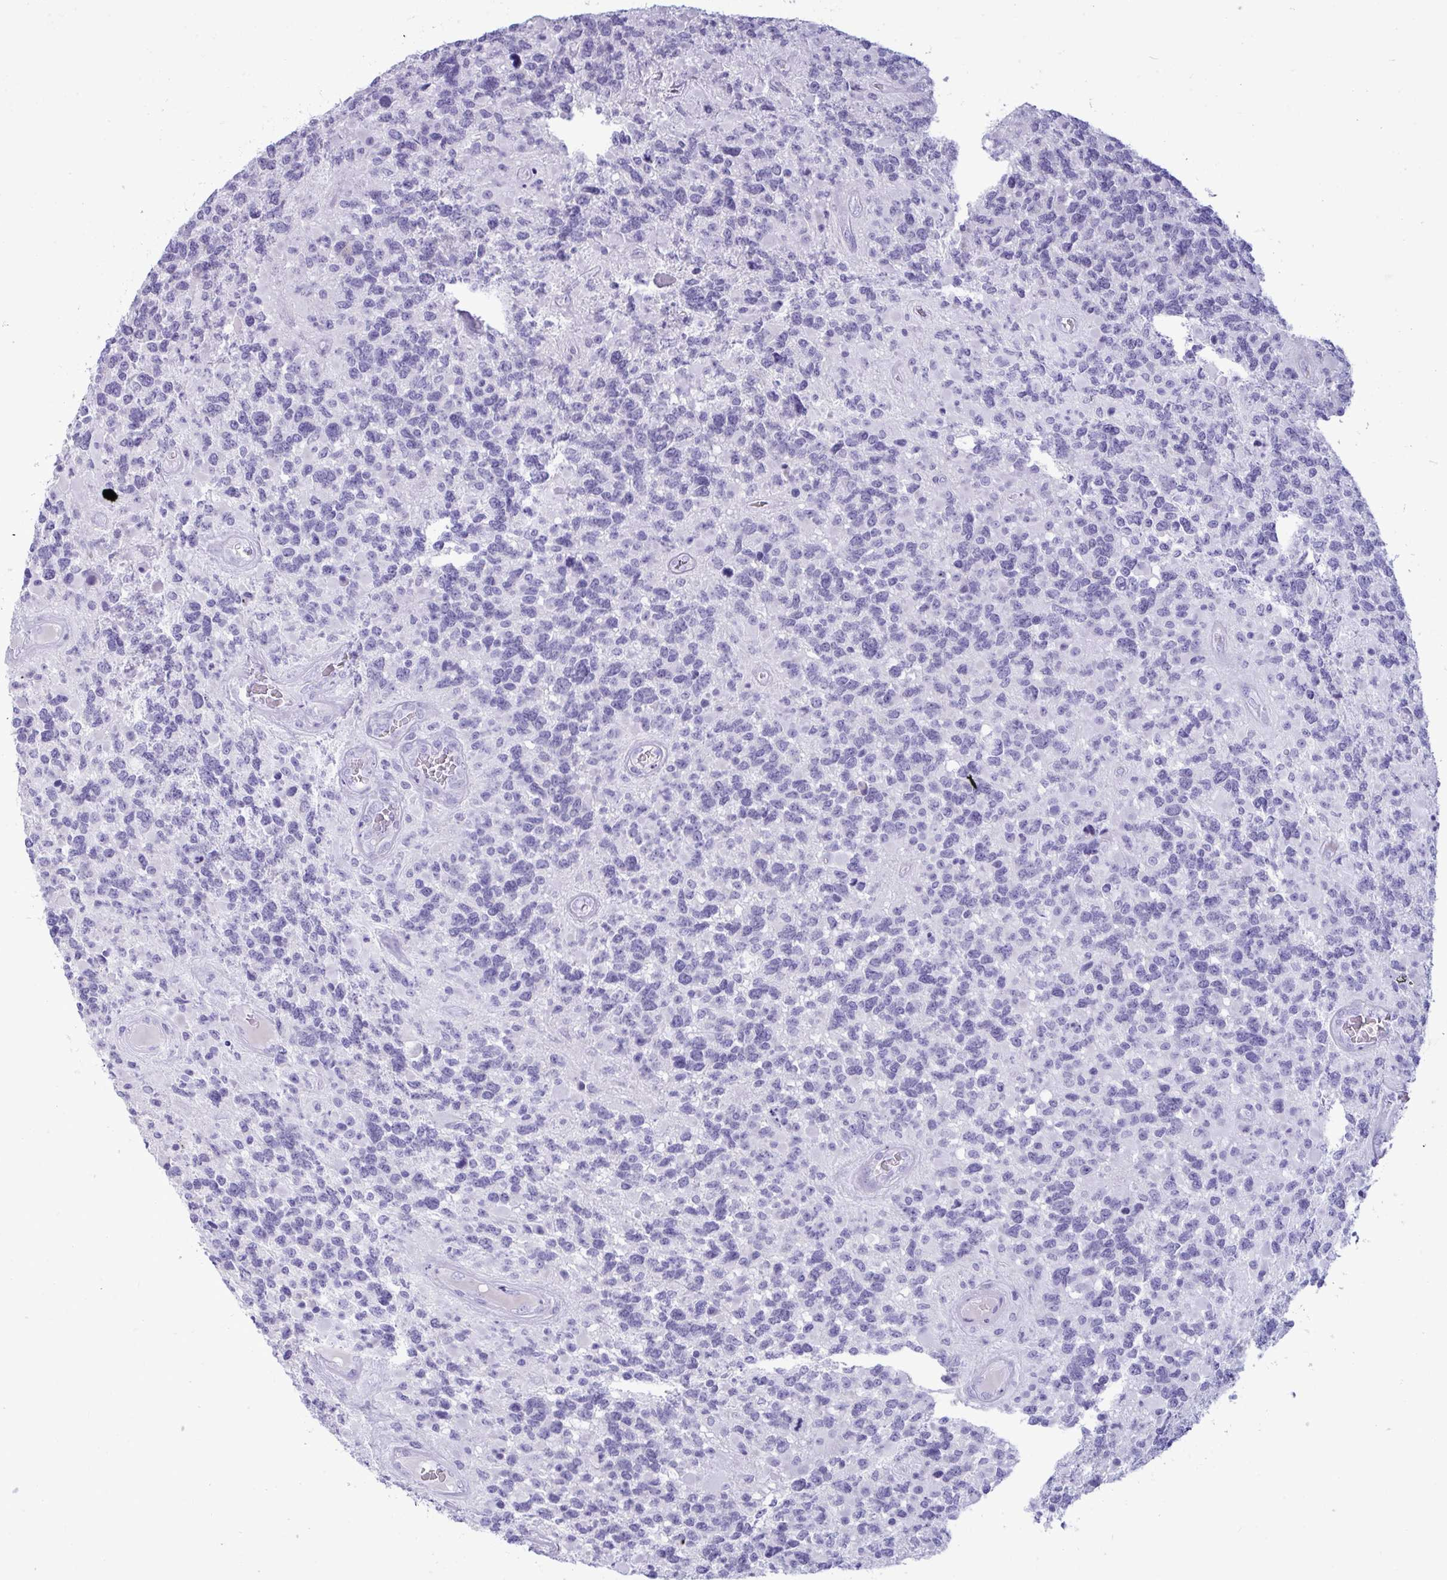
{"staining": {"intensity": "negative", "quantity": "none", "location": "none"}, "tissue": "glioma", "cell_type": "Tumor cells", "image_type": "cancer", "snomed": [{"axis": "morphology", "description": "Glioma, malignant, High grade"}, {"axis": "topography", "description": "Brain"}], "caption": "This is a histopathology image of immunohistochemistry (IHC) staining of glioma, which shows no positivity in tumor cells.", "gene": "ANKRD60", "patient": {"sex": "female", "age": 40}}